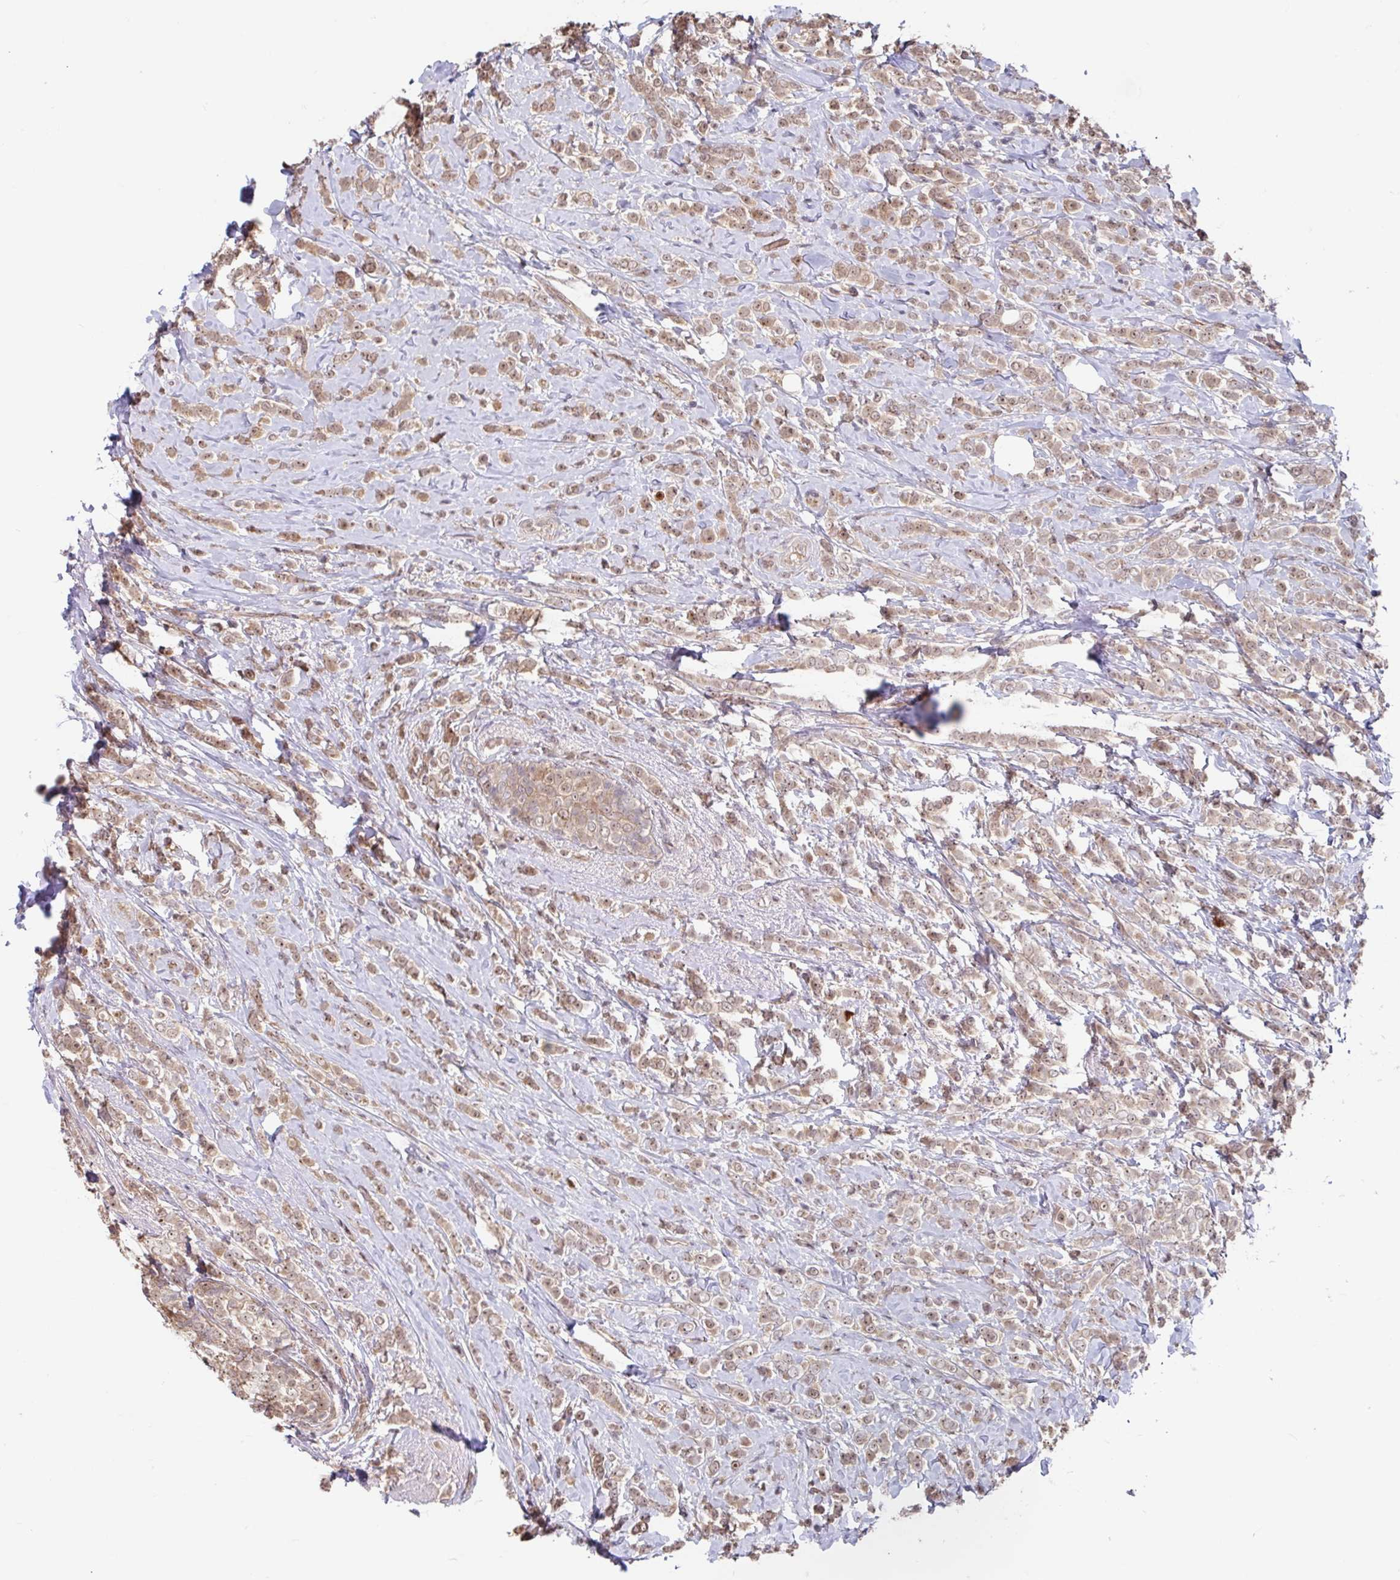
{"staining": {"intensity": "weak", "quantity": ">75%", "location": "cytoplasmic/membranous,nuclear"}, "tissue": "breast cancer", "cell_type": "Tumor cells", "image_type": "cancer", "snomed": [{"axis": "morphology", "description": "Lobular carcinoma"}, {"axis": "topography", "description": "Breast"}], "caption": "This photomicrograph exhibits IHC staining of breast lobular carcinoma, with low weak cytoplasmic/membranous and nuclear staining in about >75% of tumor cells.", "gene": "STYXL1", "patient": {"sex": "female", "age": 49}}